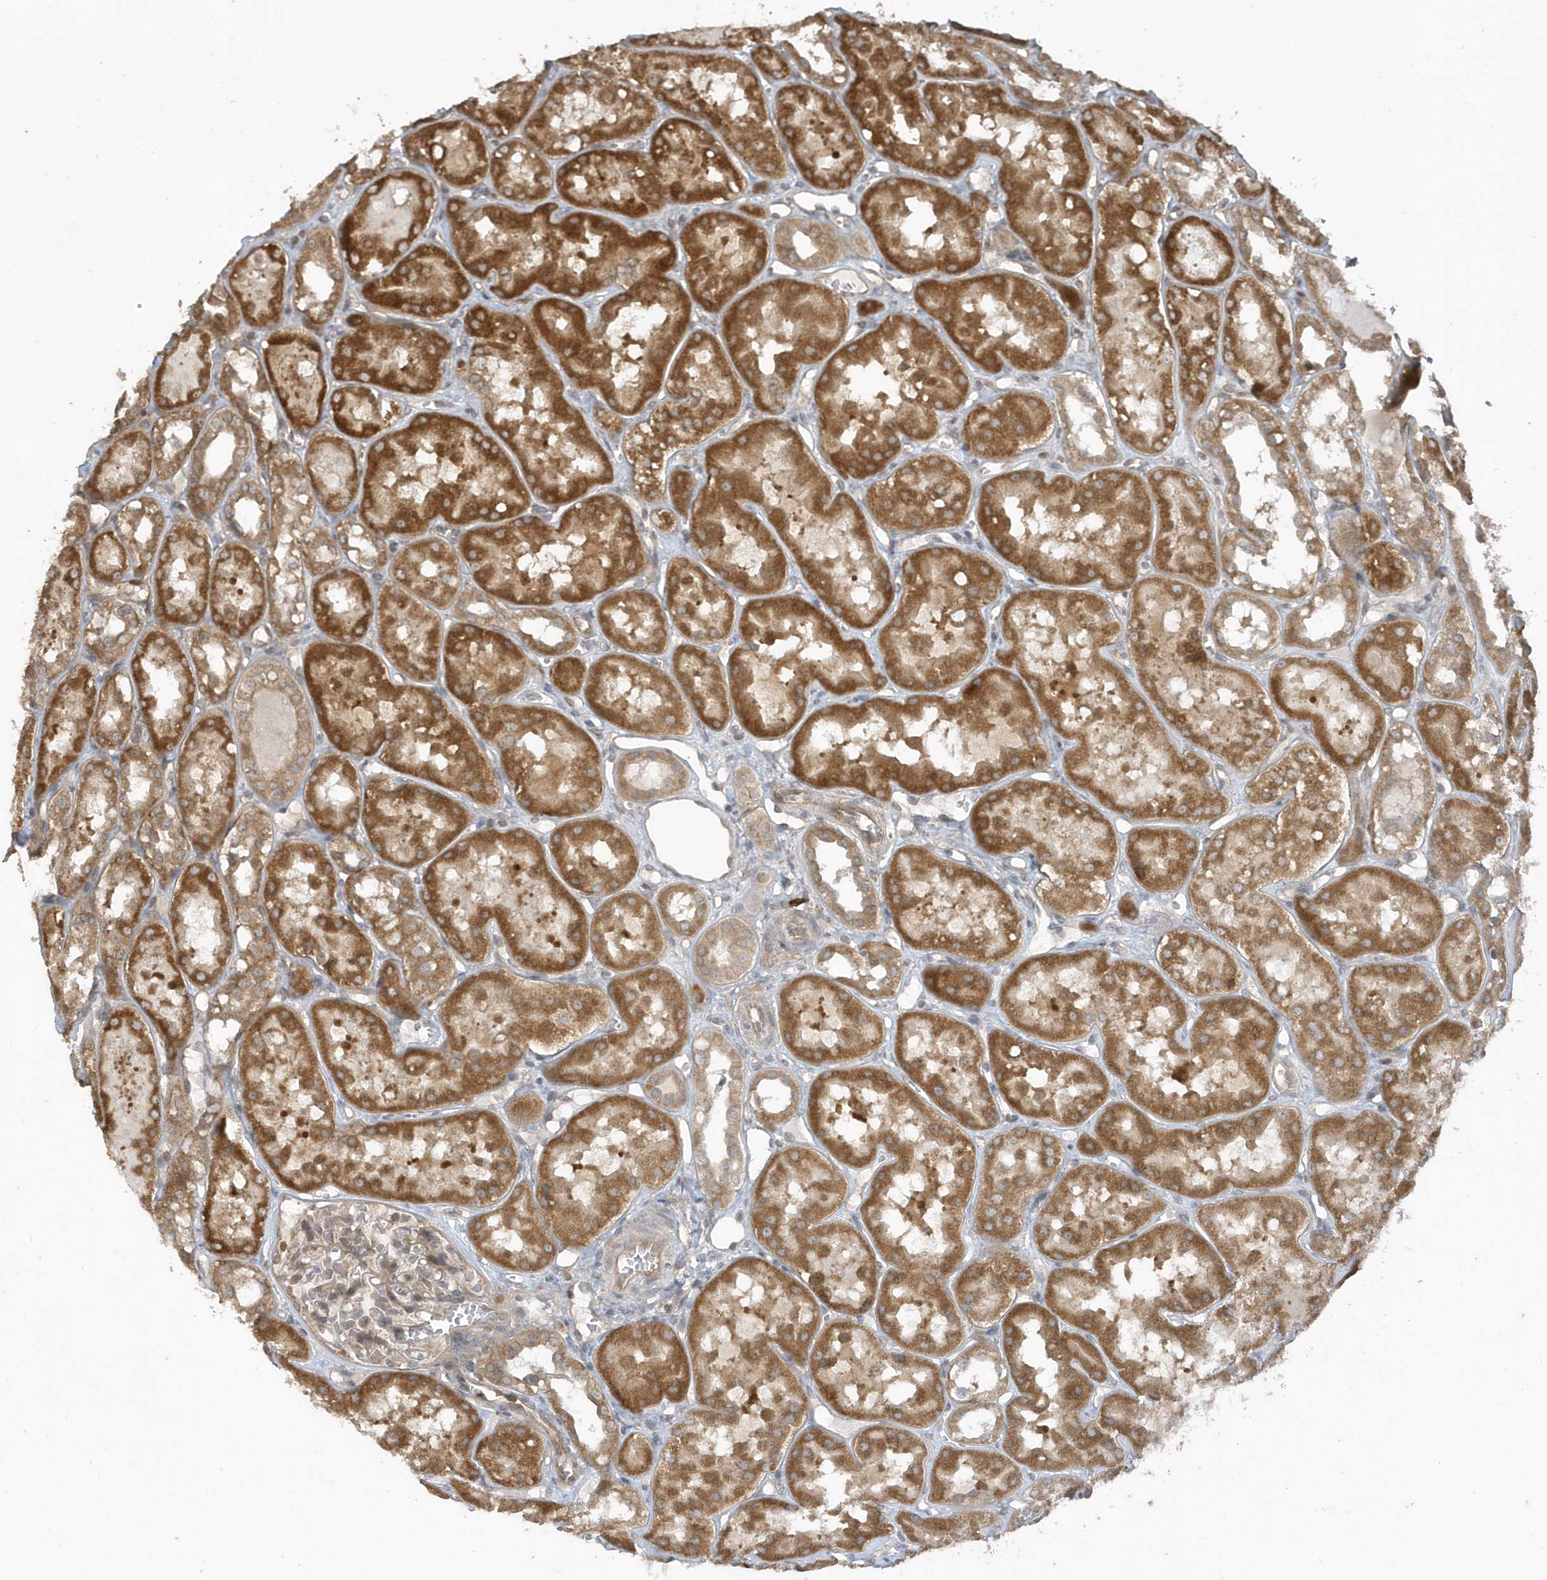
{"staining": {"intensity": "weak", "quantity": "25%-75%", "location": "cytoplasmic/membranous"}, "tissue": "kidney", "cell_type": "Cells in glomeruli", "image_type": "normal", "snomed": [{"axis": "morphology", "description": "Normal tissue, NOS"}, {"axis": "topography", "description": "Kidney"}], "caption": "This is a micrograph of immunohistochemistry staining of unremarkable kidney, which shows weak expression in the cytoplasmic/membranous of cells in glomeruli.", "gene": "HERPUD1", "patient": {"sex": "male", "age": 16}}